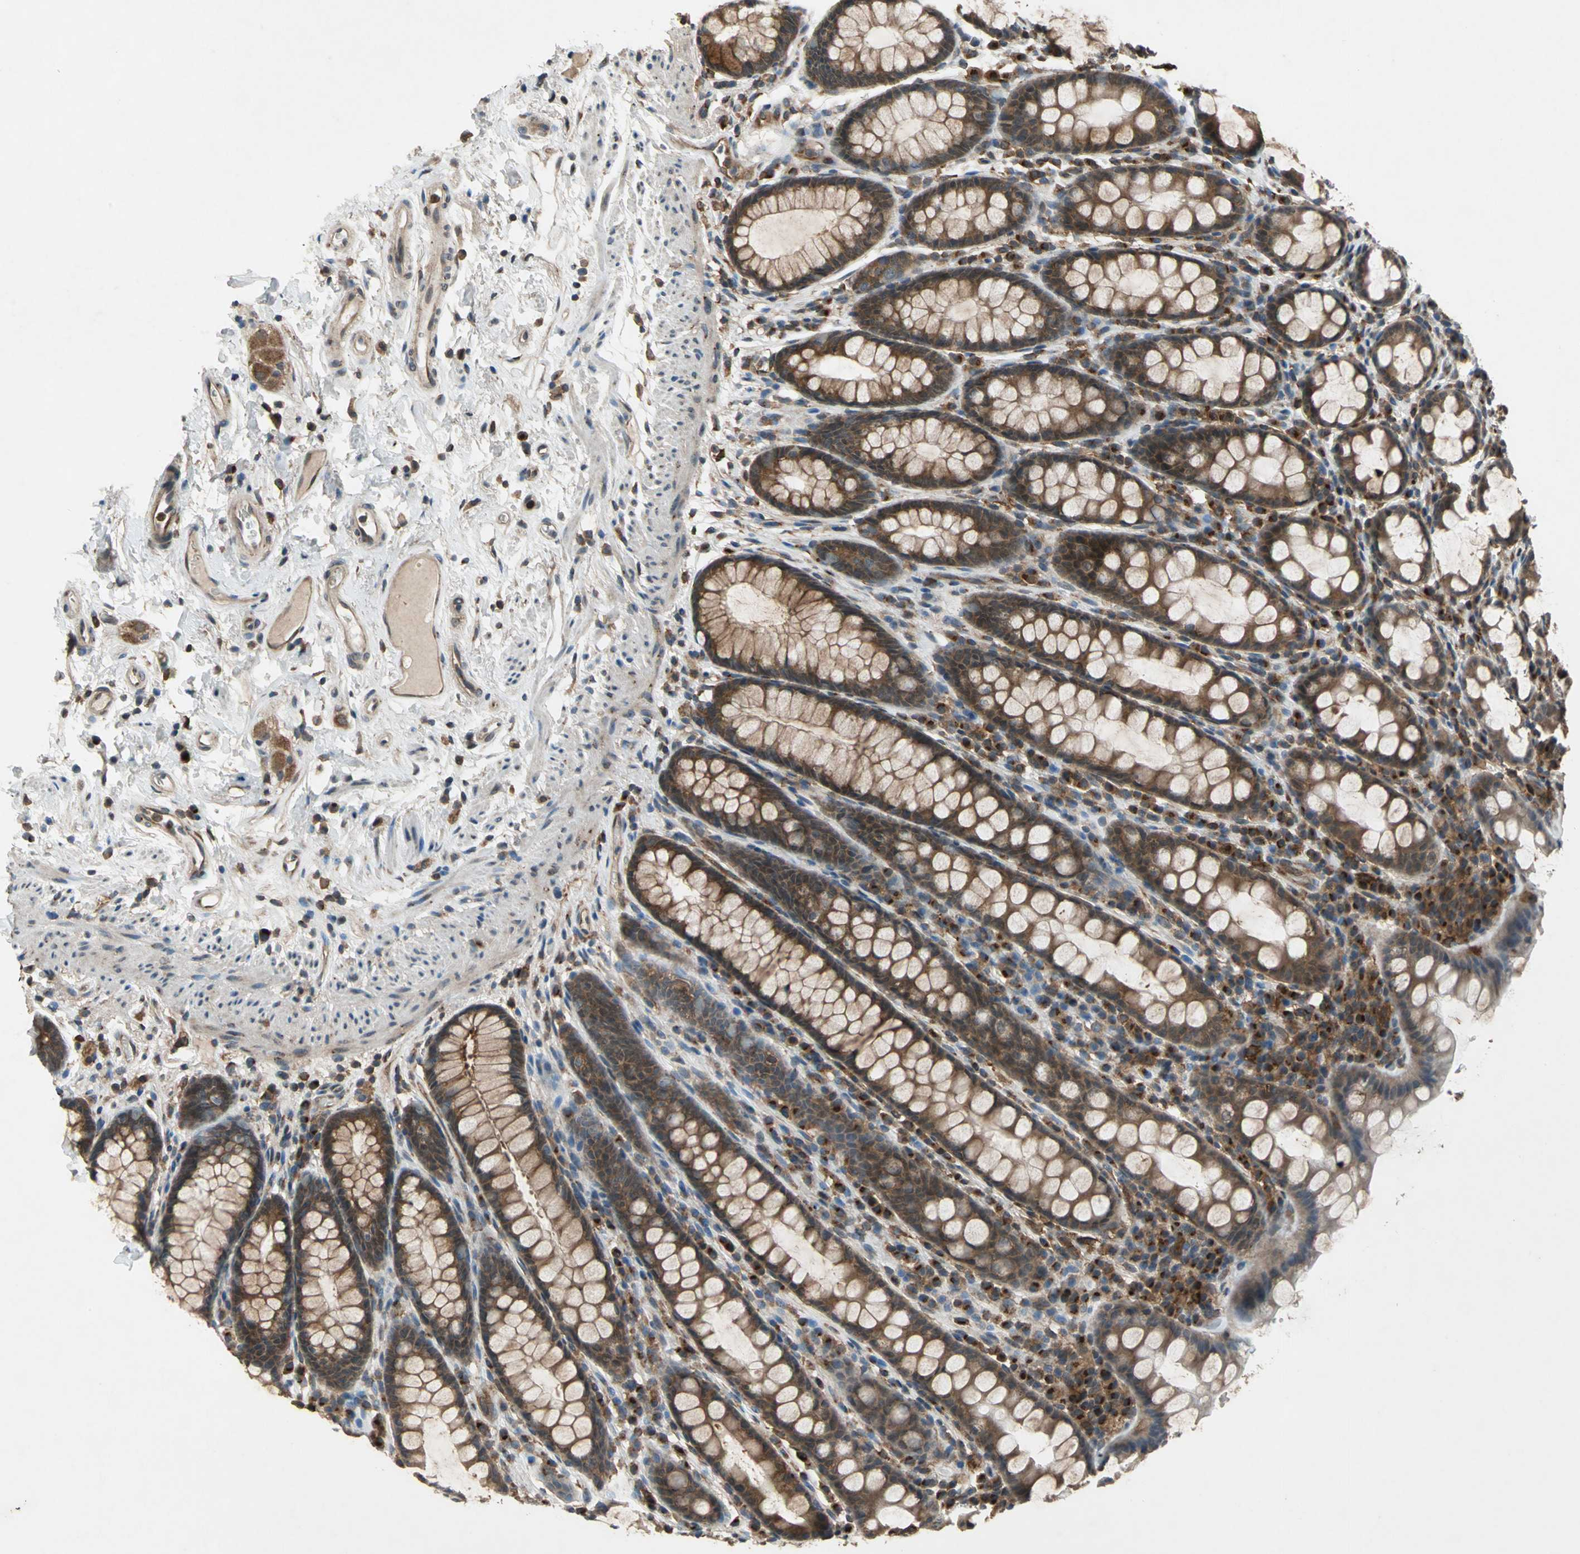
{"staining": {"intensity": "strong", "quantity": ">75%", "location": "cytoplasmic/membranous"}, "tissue": "rectum", "cell_type": "Glandular cells", "image_type": "normal", "snomed": [{"axis": "morphology", "description": "Normal tissue, NOS"}, {"axis": "topography", "description": "Rectum"}], "caption": "Immunohistochemical staining of unremarkable rectum displays >75% levels of strong cytoplasmic/membranous protein expression in about >75% of glandular cells.", "gene": "NFKBIE", "patient": {"sex": "male", "age": 92}}